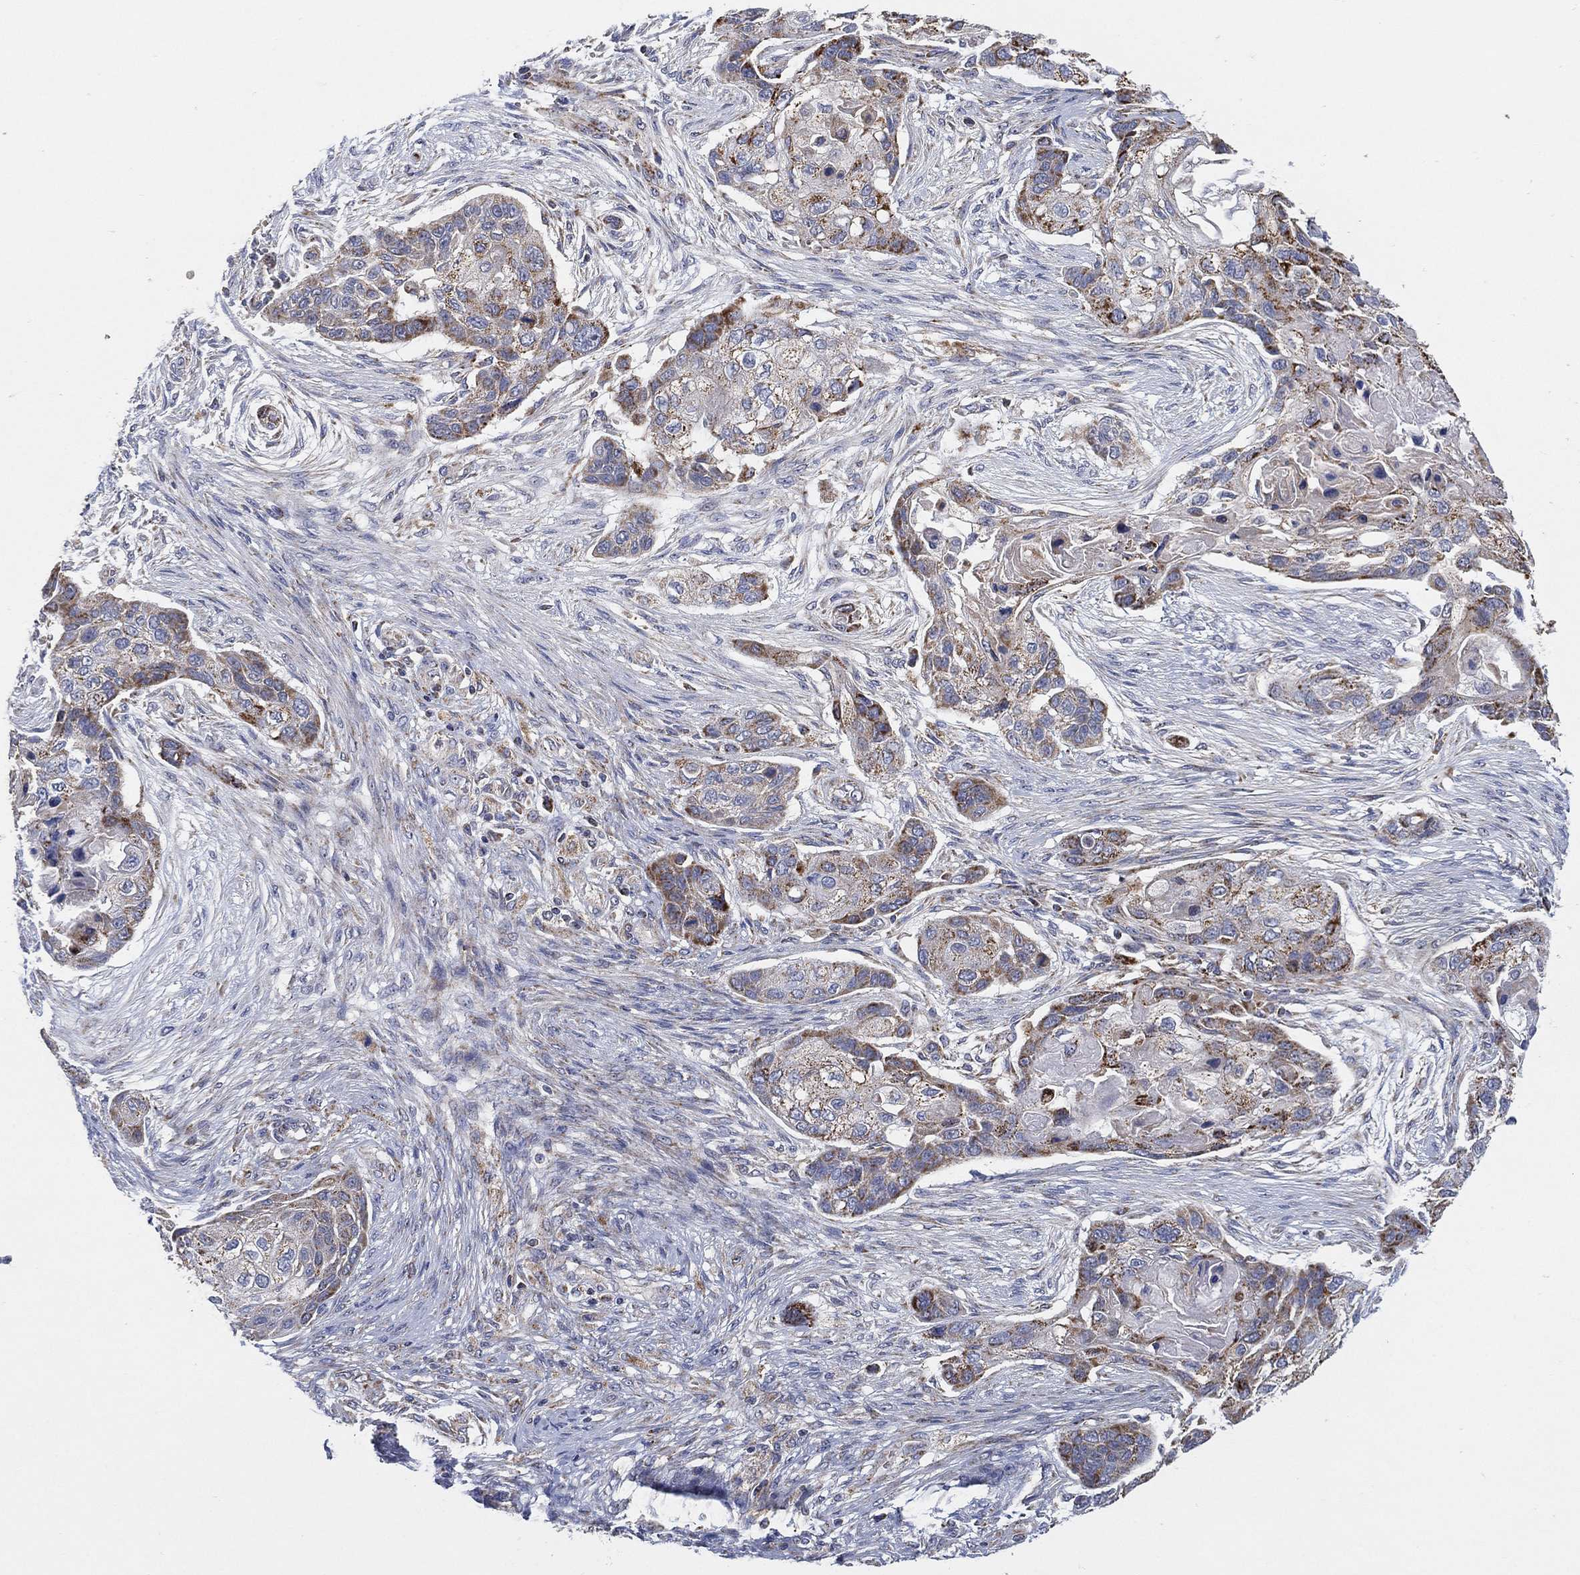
{"staining": {"intensity": "moderate", "quantity": "<25%", "location": "cytoplasmic/membranous"}, "tissue": "lung cancer", "cell_type": "Tumor cells", "image_type": "cancer", "snomed": [{"axis": "morphology", "description": "Squamous cell carcinoma, NOS"}, {"axis": "topography", "description": "Lung"}], "caption": "Human lung cancer stained for a protein (brown) reveals moderate cytoplasmic/membranous positive staining in about <25% of tumor cells.", "gene": "GCAT", "patient": {"sex": "male", "age": 69}}